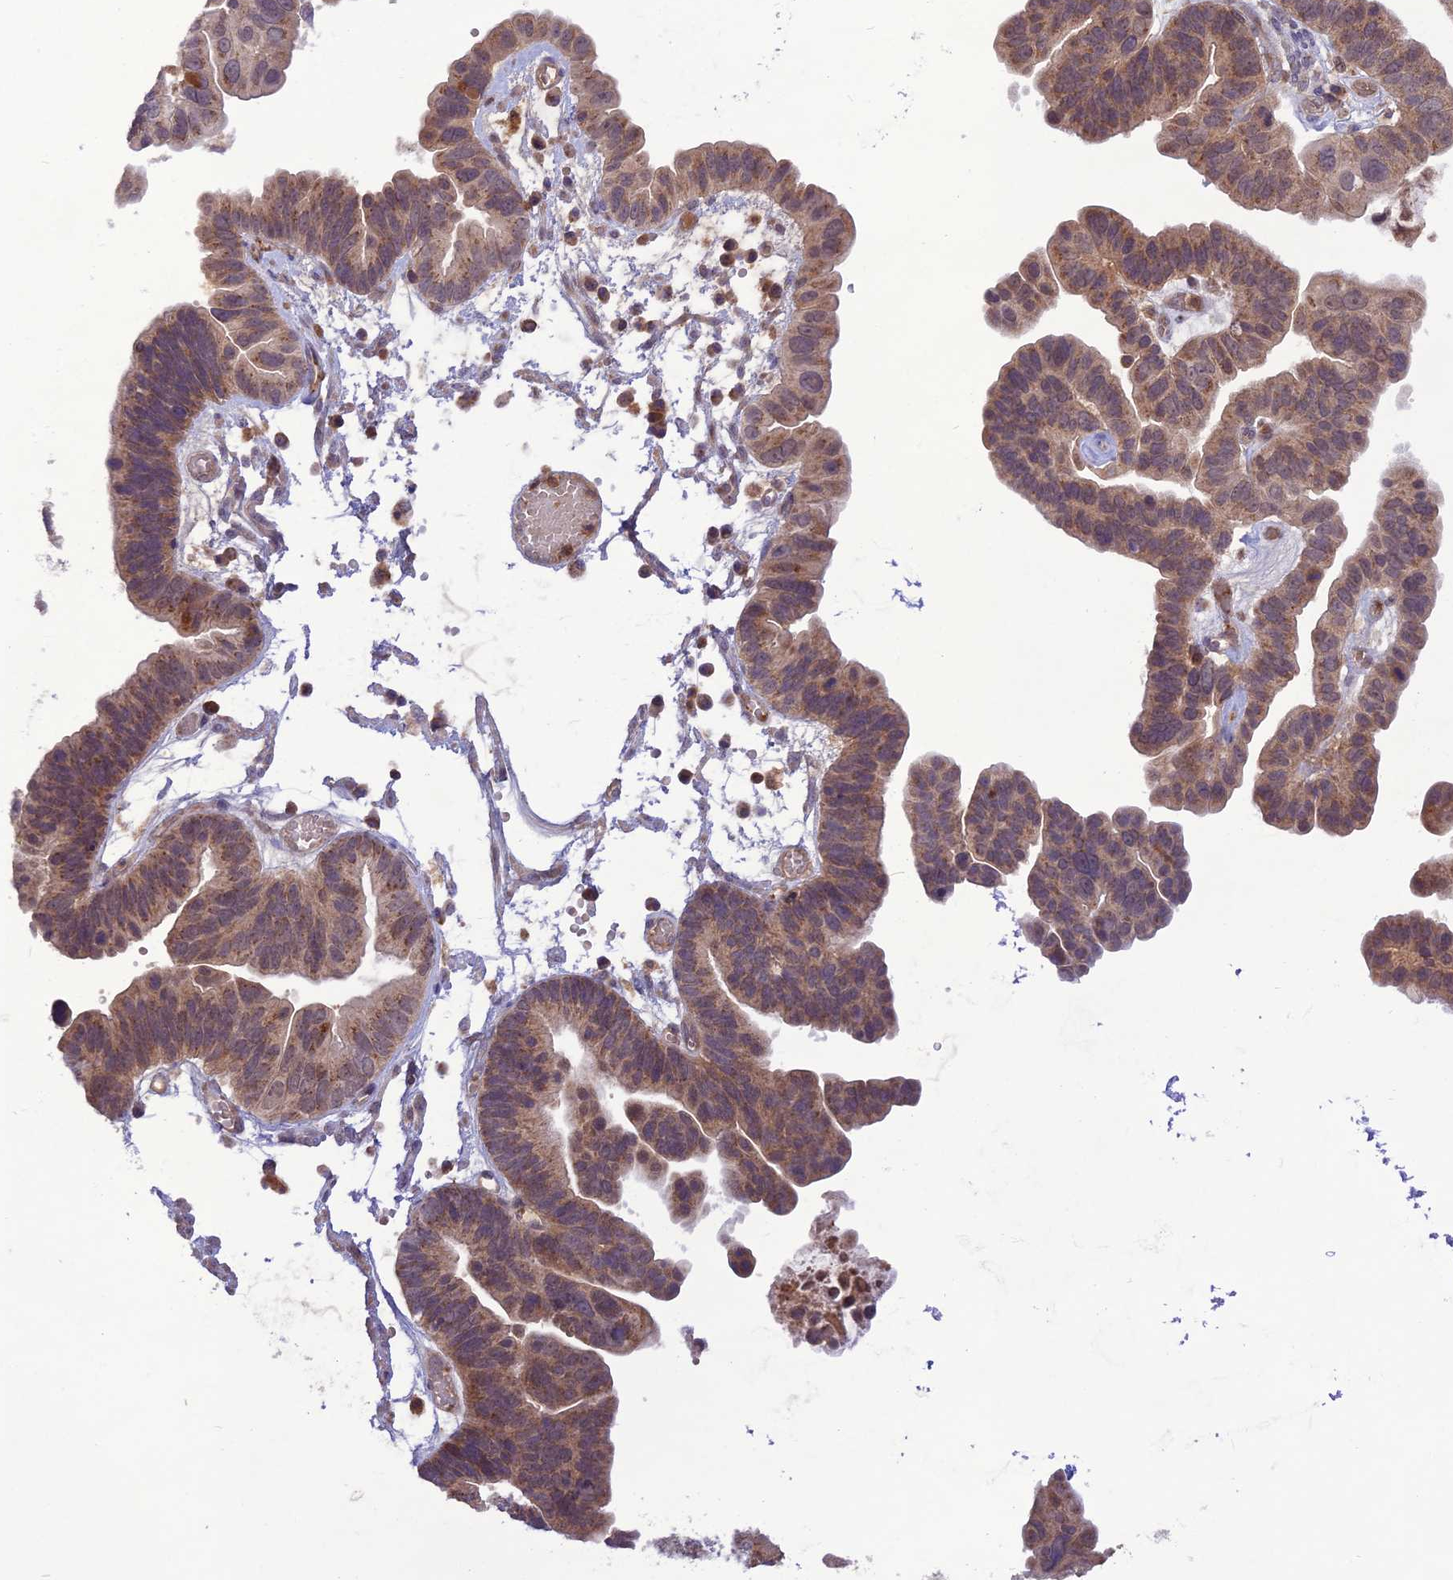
{"staining": {"intensity": "moderate", "quantity": "25%-75%", "location": "cytoplasmic/membranous"}, "tissue": "ovarian cancer", "cell_type": "Tumor cells", "image_type": "cancer", "snomed": [{"axis": "morphology", "description": "Cystadenocarcinoma, serous, NOS"}, {"axis": "topography", "description": "Ovary"}], "caption": "Approximately 25%-75% of tumor cells in human ovarian cancer show moderate cytoplasmic/membranous protein expression as visualized by brown immunohistochemical staining.", "gene": "NDUFC1", "patient": {"sex": "female", "age": 56}}